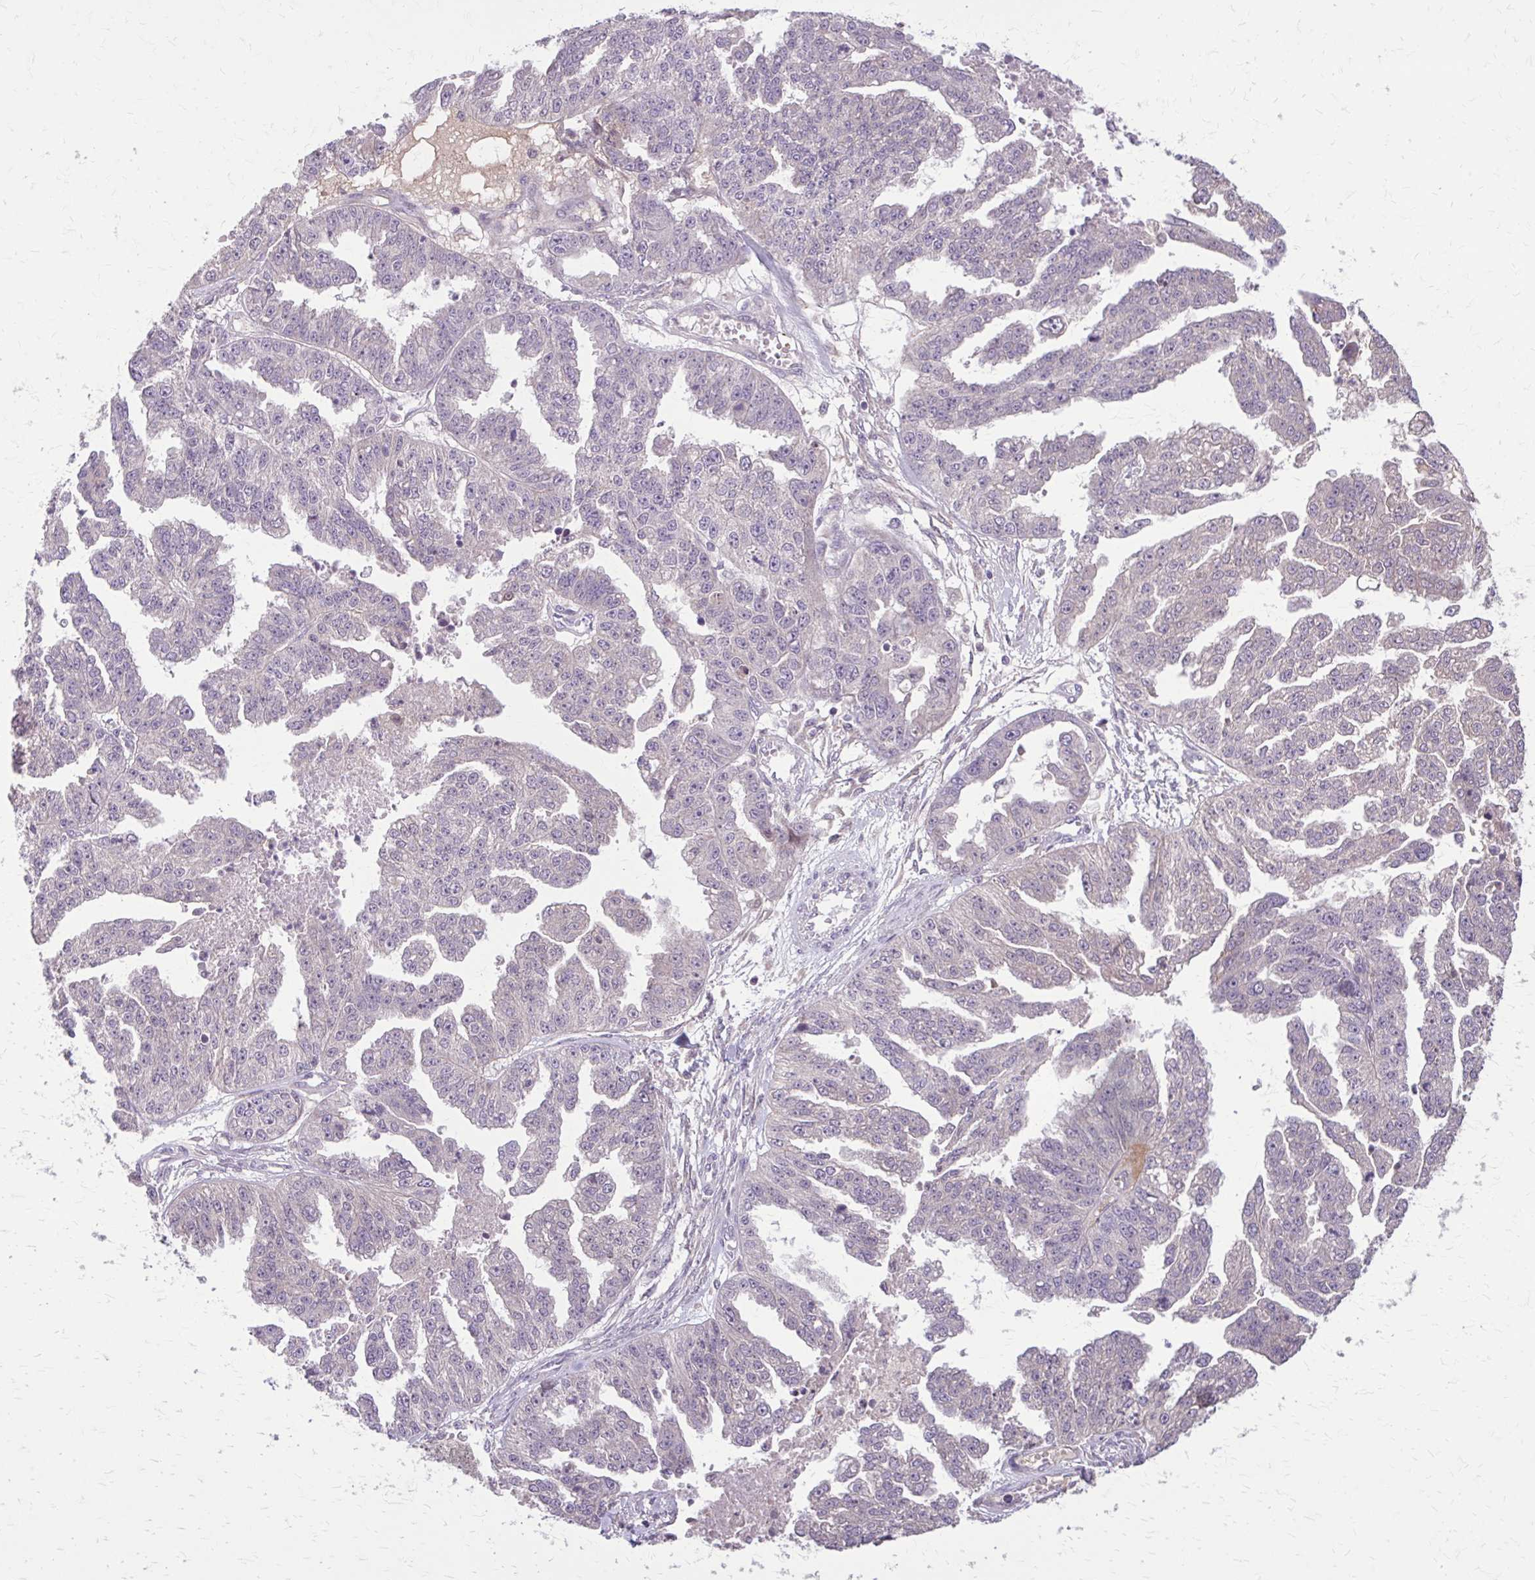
{"staining": {"intensity": "weak", "quantity": "<25%", "location": "cytoplasmic/membranous"}, "tissue": "ovarian cancer", "cell_type": "Tumor cells", "image_type": "cancer", "snomed": [{"axis": "morphology", "description": "Cystadenocarcinoma, serous, NOS"}, {"axis": "topography", "description": "Ovary"}], "caption": "The immunohistochemistry (IHC) micrograph has no significant expression in tumor cells of ovarian cancer tissue.", "gene": "NRBF2", "patient": {"sex": "female", "age": 58}}